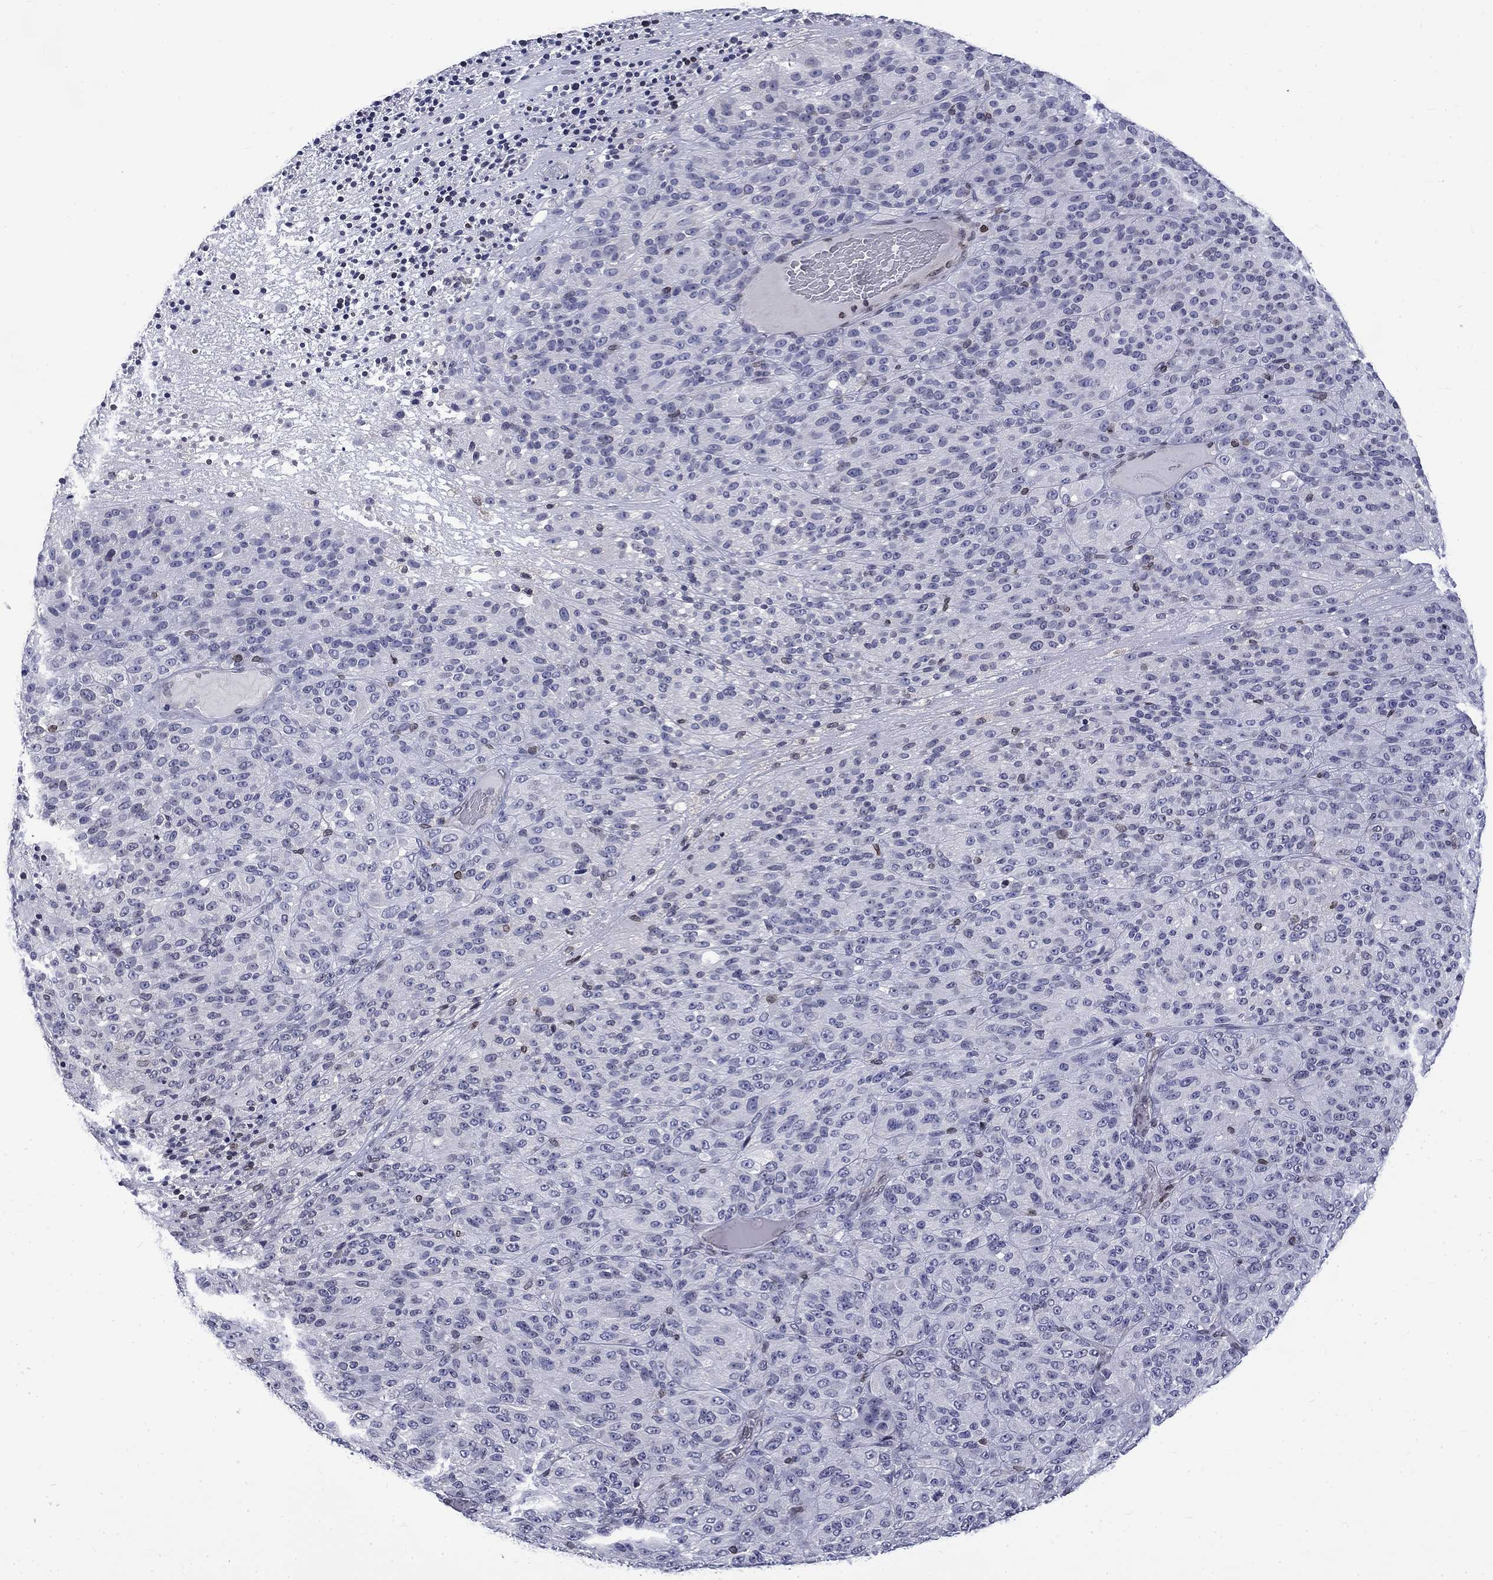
{"staining": {"intensity": "negative", "quantity": "none", "location": "none"}, "tissue": "melanoma", "cell_type": "Tumor cells", "image_type": "cancer", "snomed": [{"axis": "morphology", "description": "Malignant melanoma, Metastatic site"}, {"axis": "topography", "description": "Brain"}], "caption": "An immunohistochemistry (IHC) micrograph of malignant melanoma (metastatic site) is shown. There is no staining in tumor cells of malignant melanoma (metastatic site).", "gene": "SLA", "patient": {"sex": "female", "age": 56}}